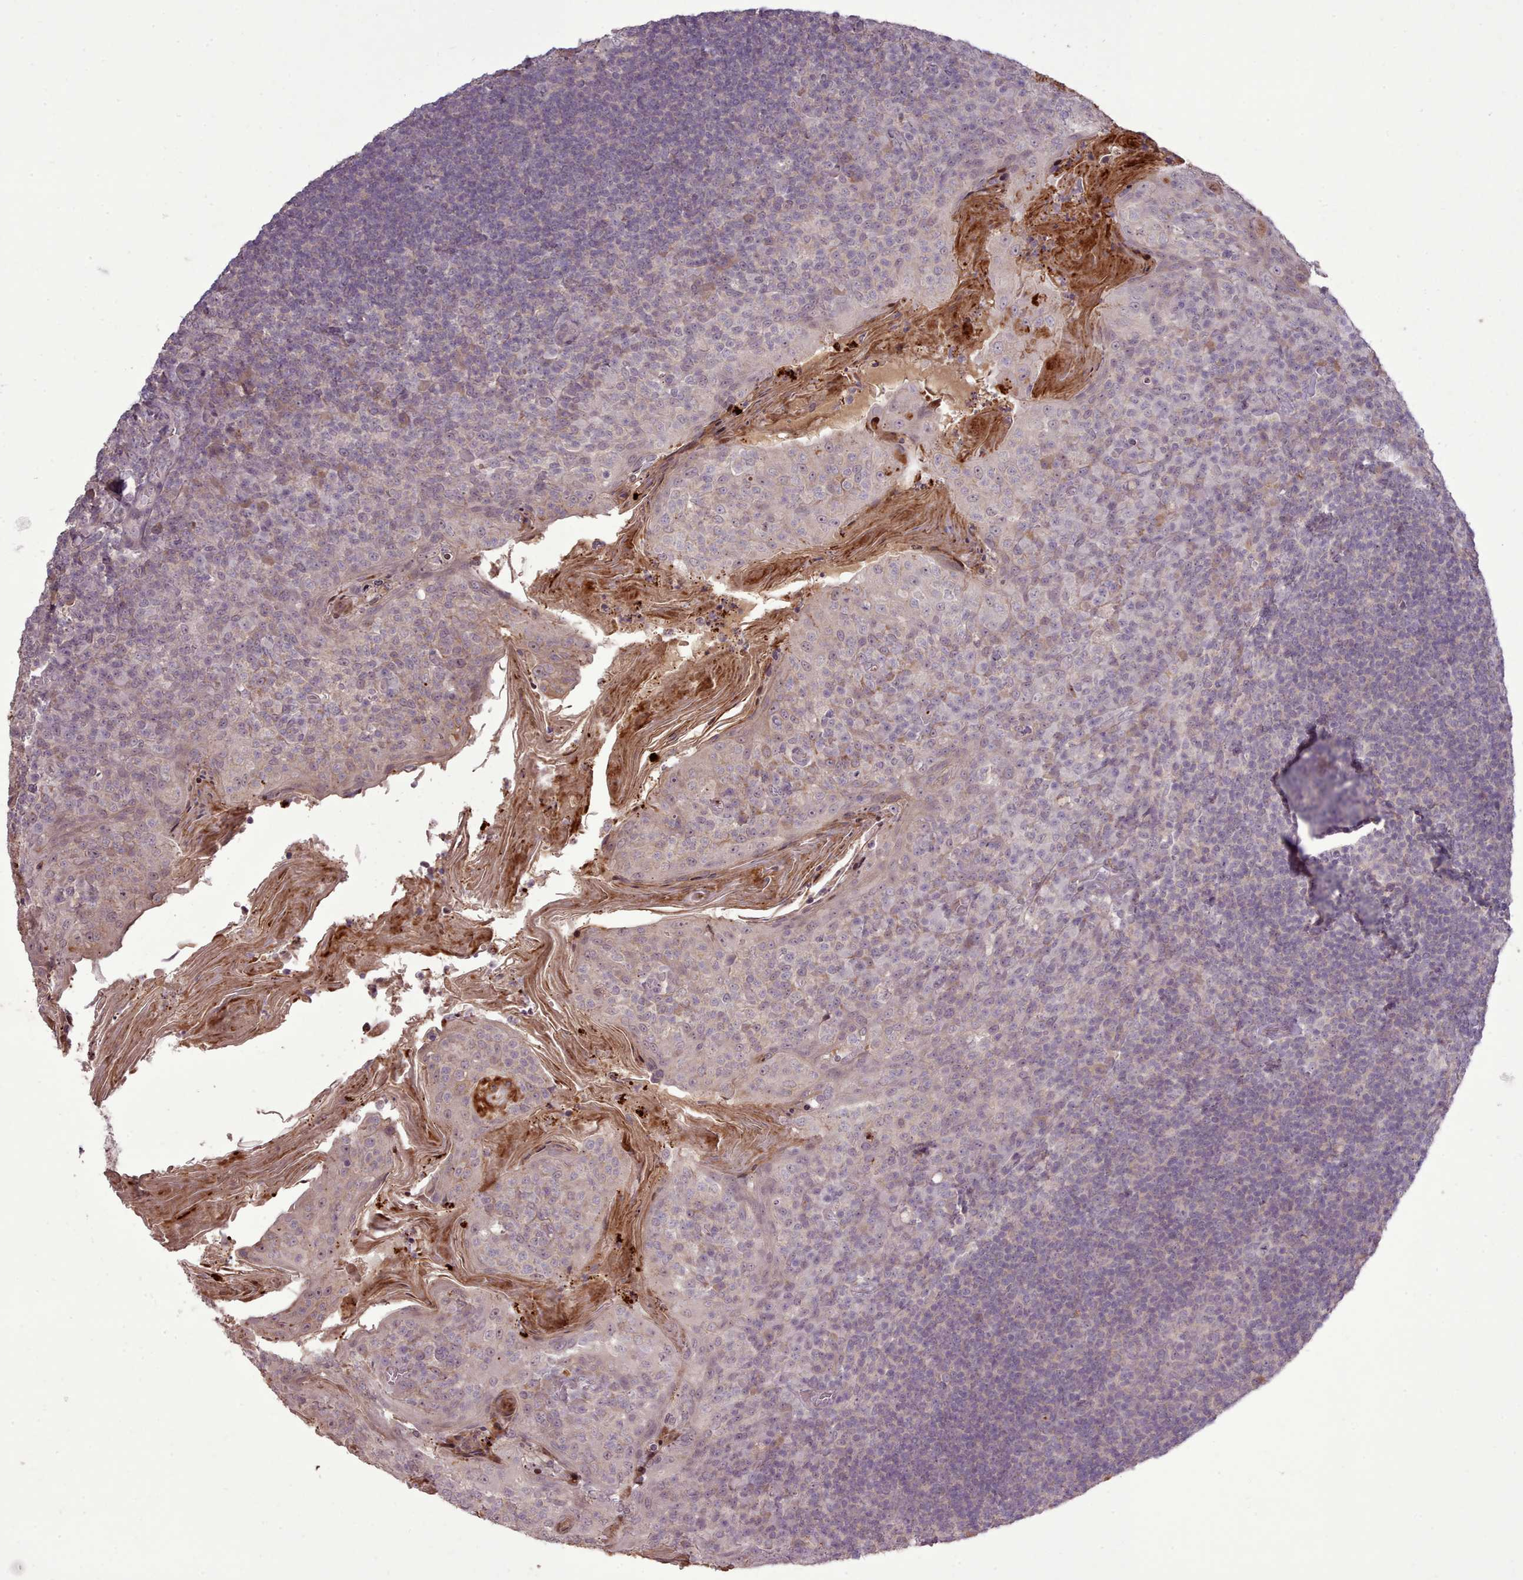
{"staining": {"intensity": "negative", "quantity": "none", "location": "none"}, "tissue": "tonsil", "cell_type": "Germinal center cells", "image_type": "normal", "snomed": [{"axis": "morphology", "description": "Normal tissue, NOS"}, {"axis": "topography", "description": "Tonsil"}], "caption": "This micrograph is of benign tonsil stained with immunohistochemistry (IHC) to label a protein in brown with the nuclei are counter-stained blue. There is no expression in germinal center cells. (DAB immunohistochemistry with hematoxylin counter stain).", "gene": "LEFTY1", "patient": {"sex": "female", "age": 10}}